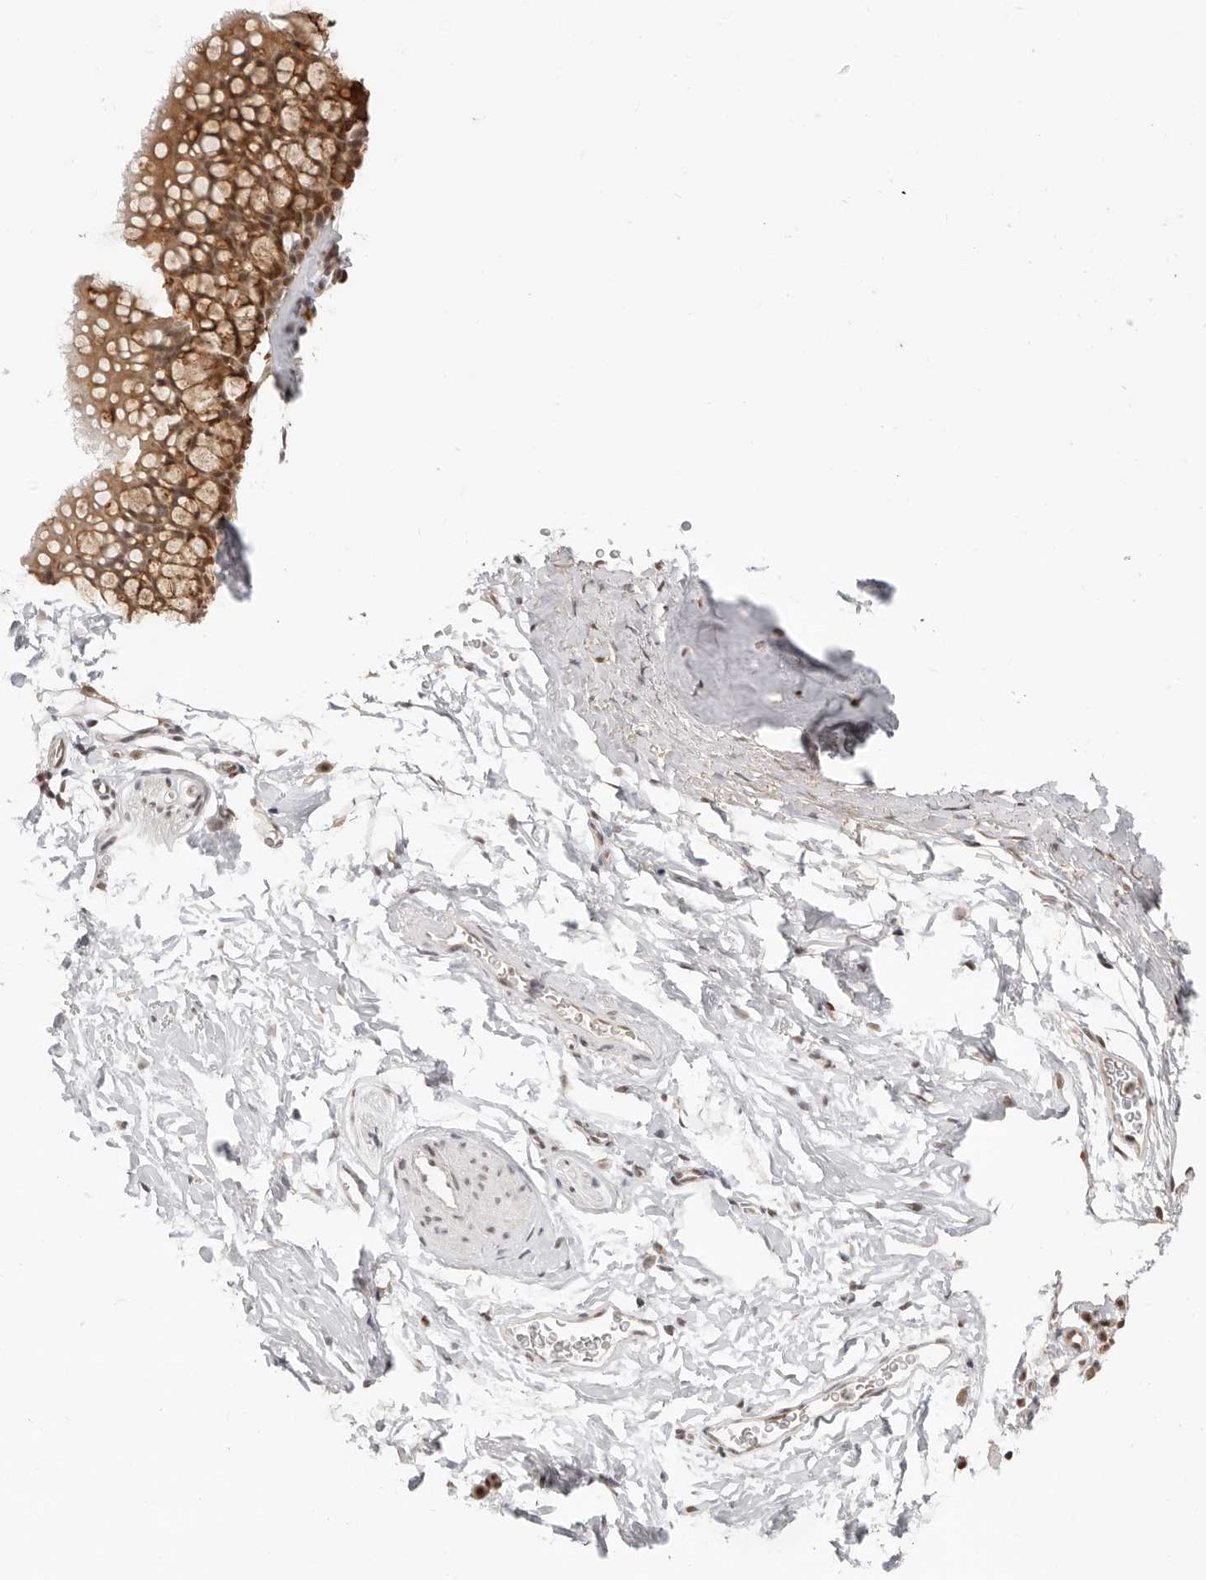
{"staining": {"intensity": "moderate", "quantity": ">75%", "location": "cytoplasmic/membranous"}, "tissue": "bronchus", "cell_type": "Respiratory epithelial cells", "image_type": "normal", "snomed": [{"axis": "morphology", "description": "Normal tissue, NOS"}, {"axis": "topography", "description": "Cartilage tissue"}, {"axis": "topography", "description": "Bronchus"}], "caption": "Moderate cytoplasmic/membranous staining for a protein is identified in approximately >75% of respiratory epithelial cells of unremarkable bronchus using immunohistochemistry.", "gene": "RFC2", "patient": {"sex": "female", "age": 53}}